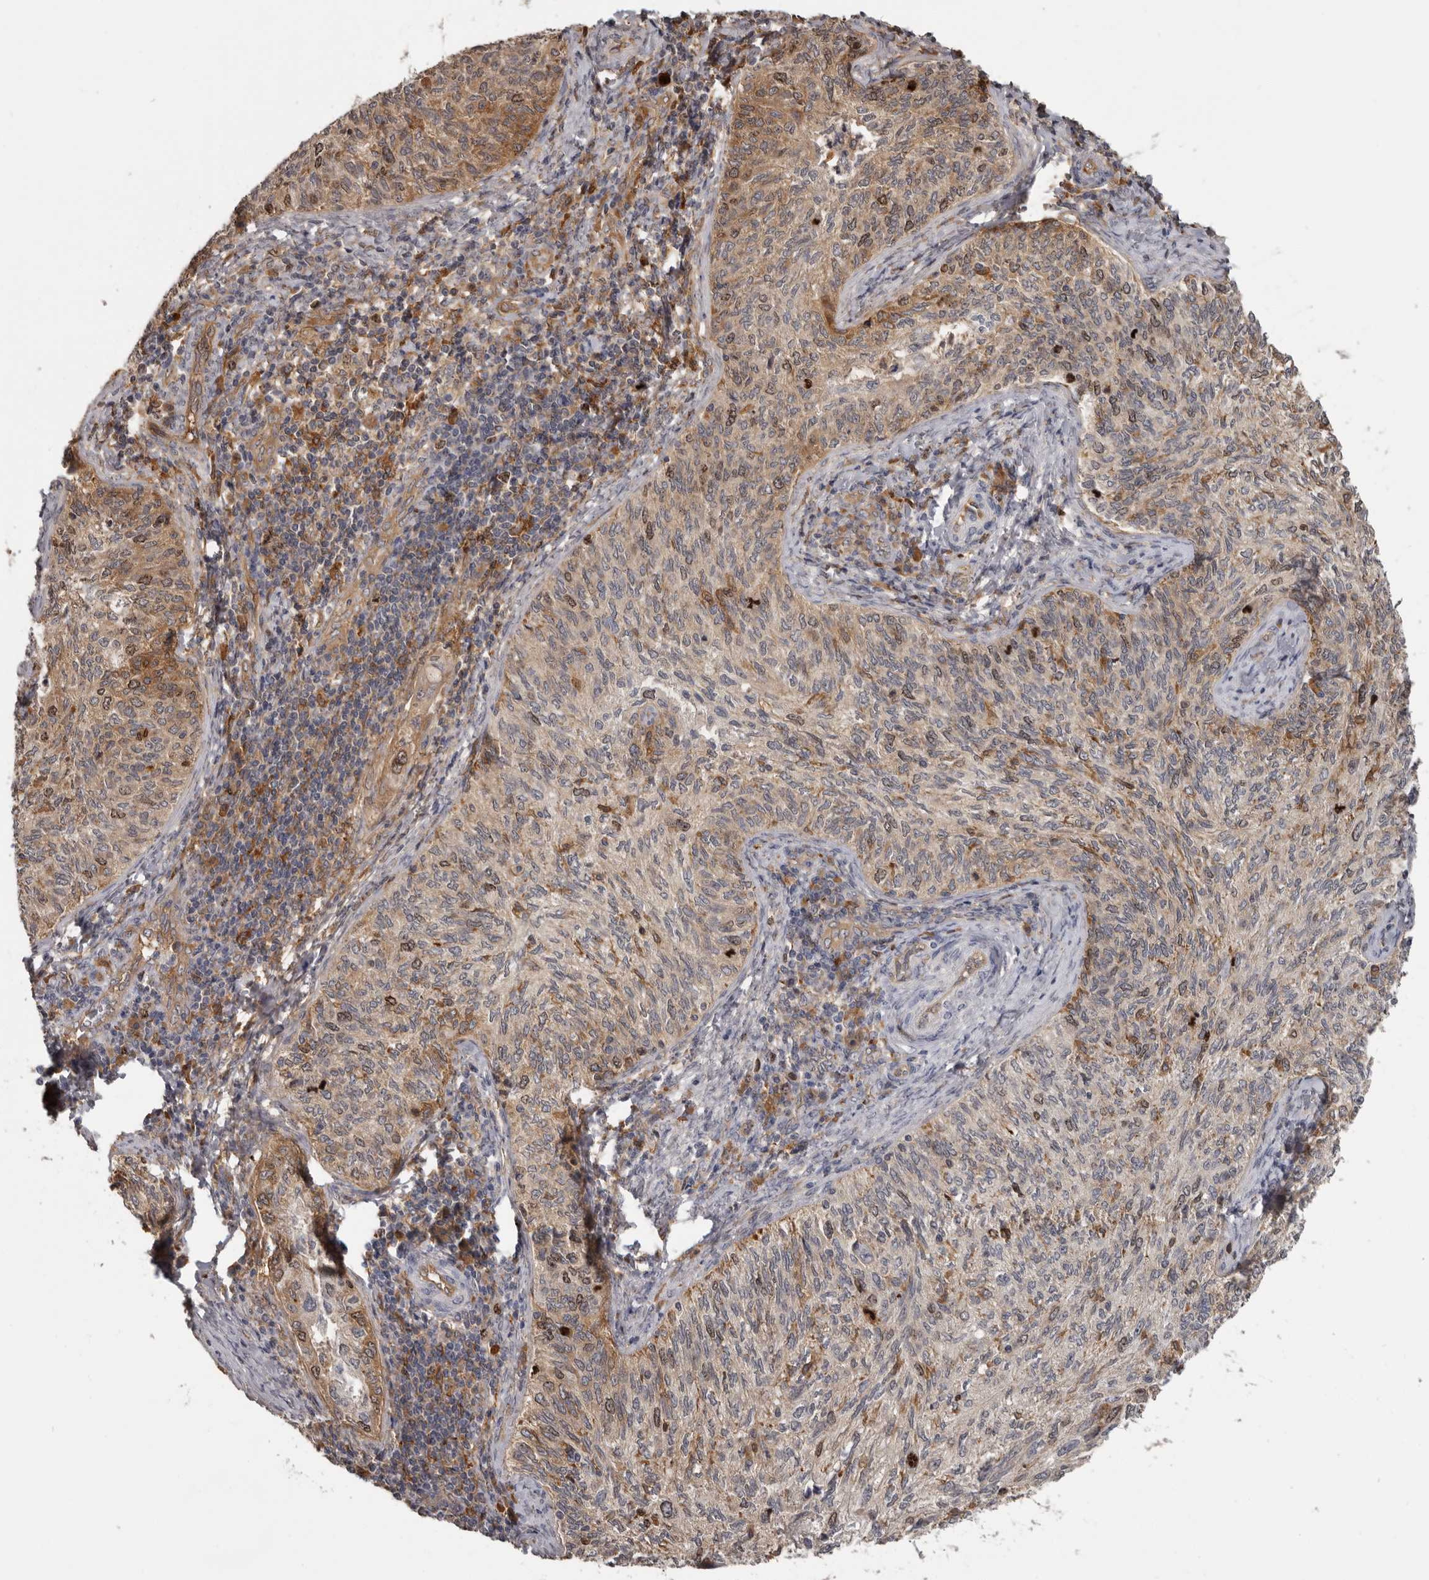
{"staining": {"intensity": "moderate", "quantity": "25%-75%", "location": "cytoplasmic/membranous"}, "tissue": "cervical cancer", "cell_type": "Tumor cells", "image_type": "cancer", "snomed": [{"axis": "morphology", "description": "Squamous cell carcinoma, NOS"}, {"axis": "topography", "description": "Cervix"}], "caption": "Cervical squamous cell carcinoma was stained to show a protein in brown. There is medium levels of moderate cytoplasmic/membranous expression in approximately 25%-75% of tumor cells.", "gene": "CDCA8", "patient": {"sex": "female", "age": 30}}